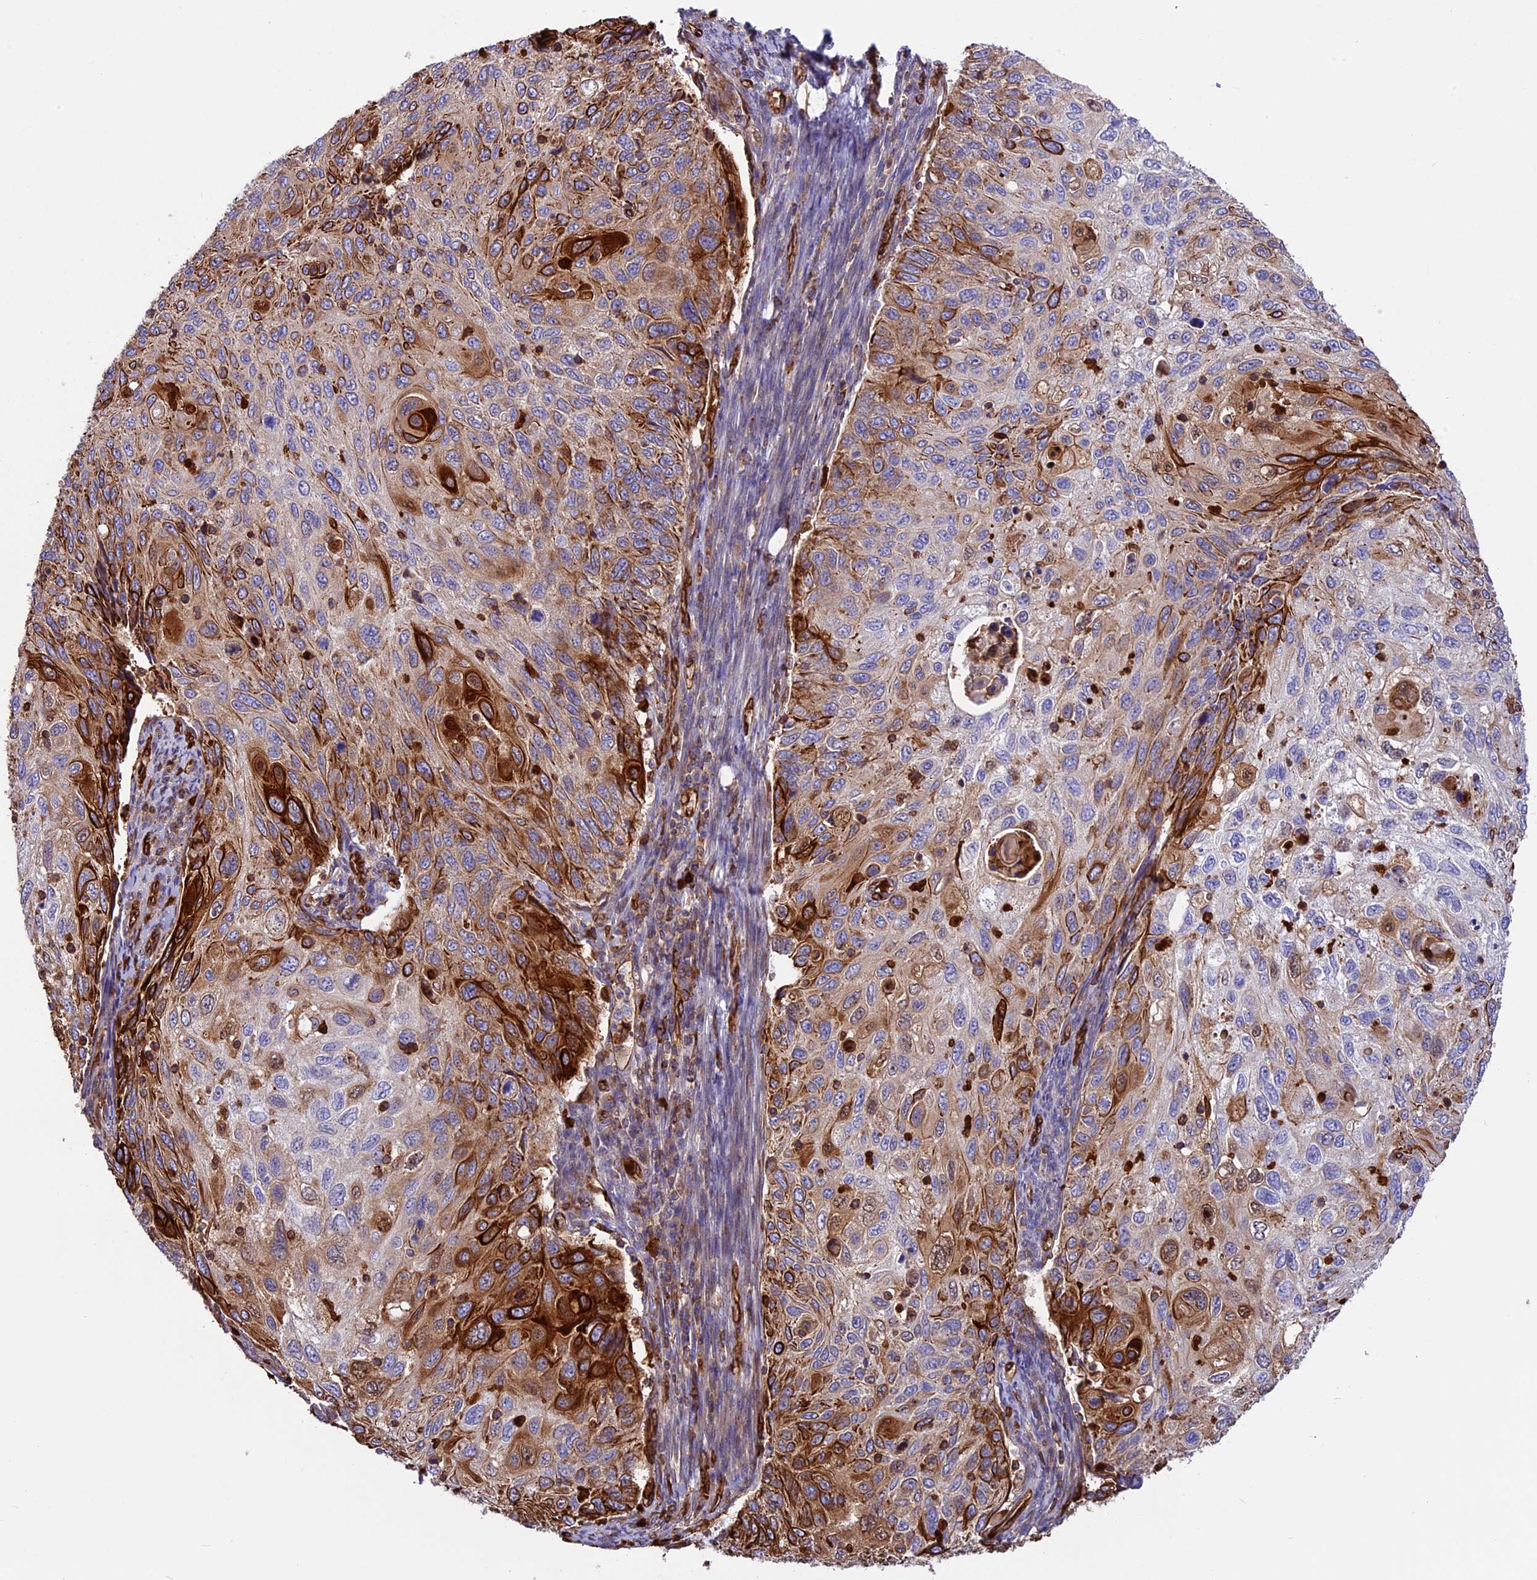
{"staining": {"intensity": "strong", "quantity": "<25%", "location": "cytoplasmic/membranous"}, "tissue": "cervical cancer", "cell_type": "Tumor cells", "image_type": "cancer", "snomed": [{"axis": "morphology", "description": "Squamous cell carcinoma, NOS"}, {"axis": "topography", "description": "Cervix"}], "caption": "Tumor cells demonstrate strong cytoplasmic/membranous expression in approximately <25% of cells in cervical squamous cell carcinoma. (Stains: DAB (3,3'-diaminobenzidine) in brown, nuclei in blue, Microscopy: brightfield microscopy at high magnification).", "gene": "CD99L2", "patient": {"sex": "female", "age": 70}}